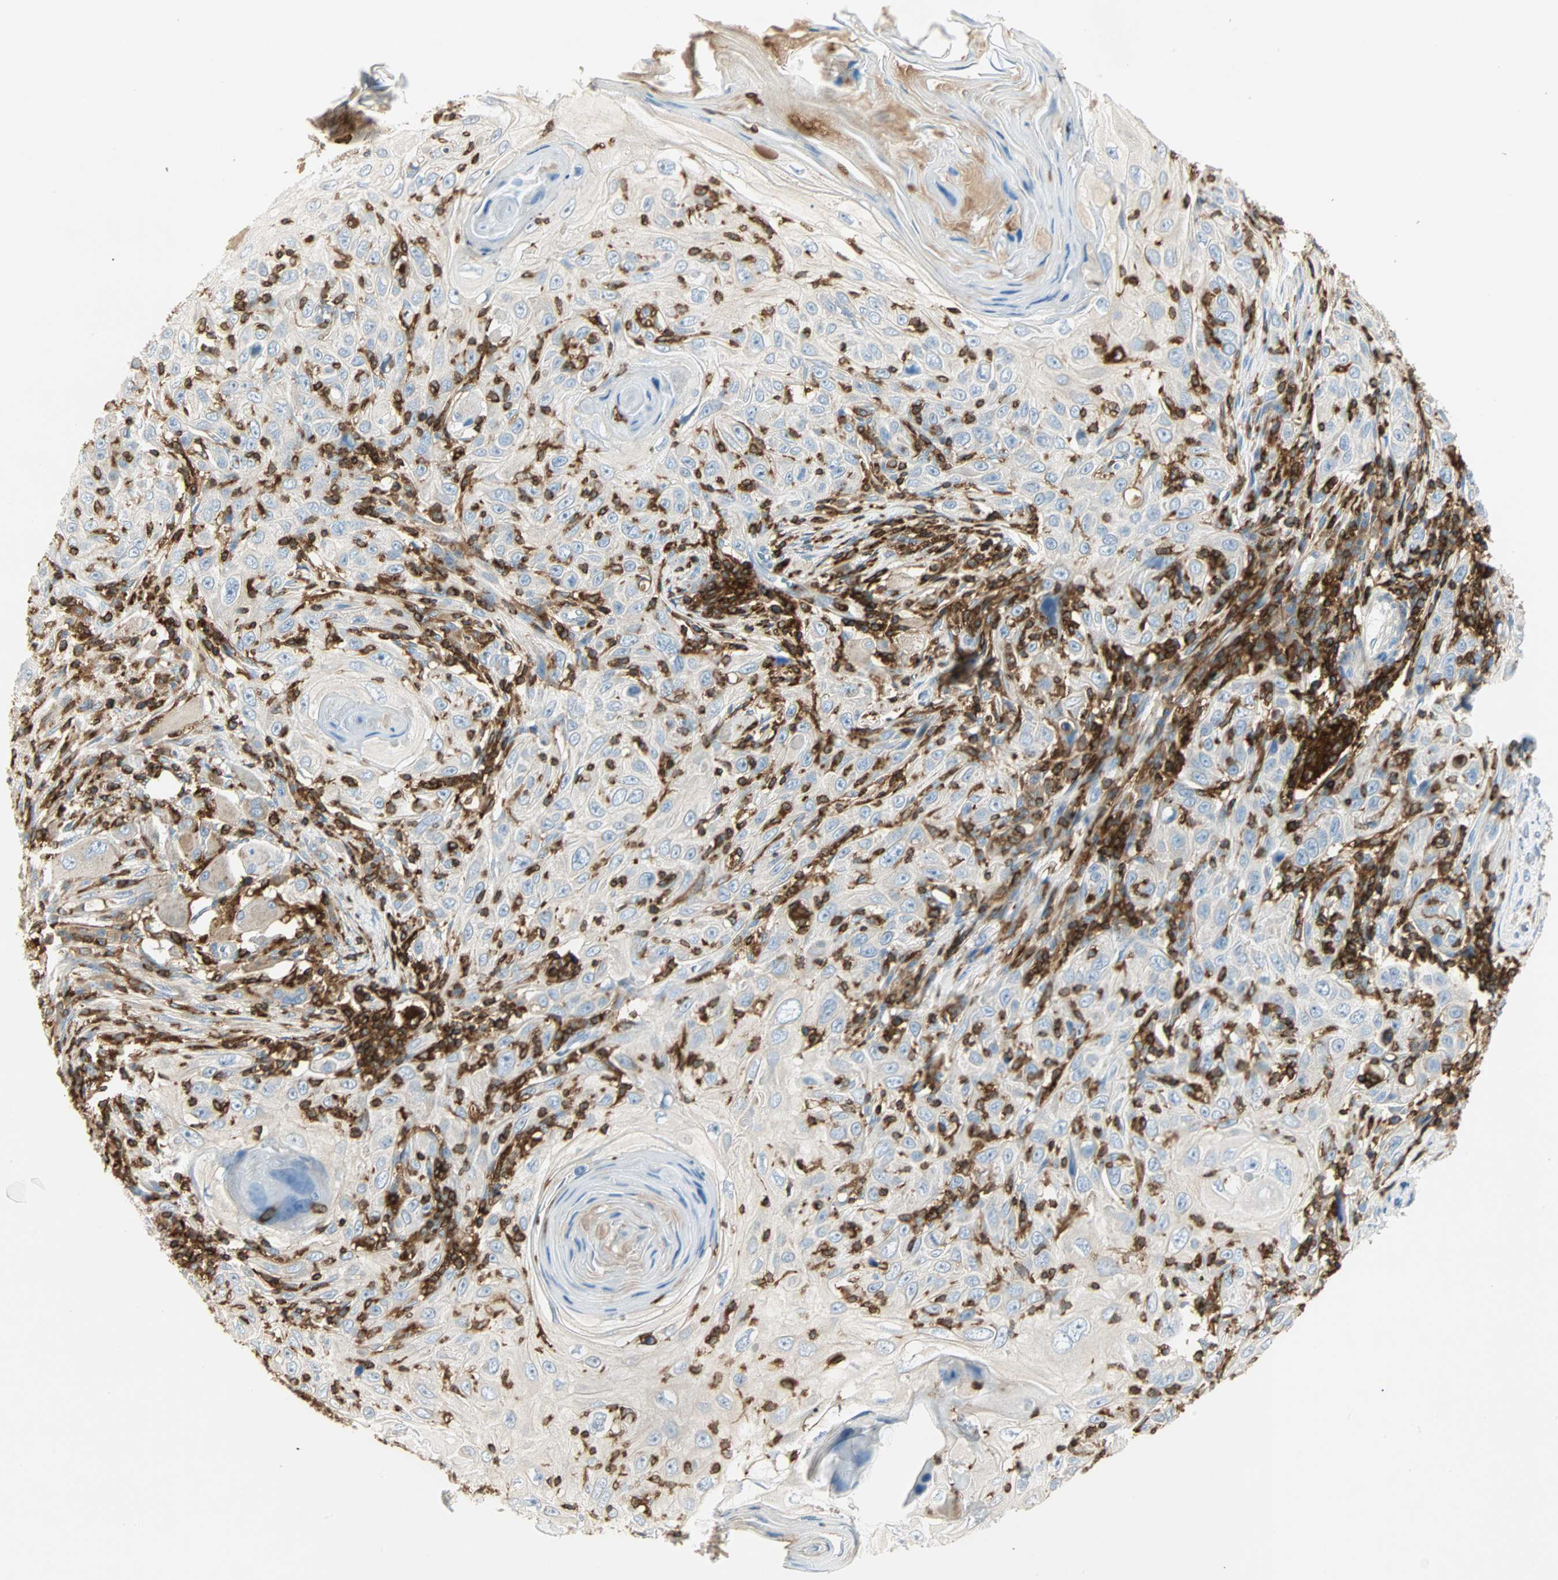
{"staining": {"intensity": "negative", "quantity": "none", "location": "none"}, "tissue": "skin cancer", "cell_type": "Tumor cells", "image_type": "cancer", "snomed": [{"axis": "morphology", "description": "Squamous cell carcinoma, NOS"}, {"axis": "topography", "description": "Skin"}], "caption": "This is an immunohistochemistry histopathology image of squamous cell carcinoma (skin). There is no staining in tumor cells.", "gene": "FMNL1", "patient": {"sex": "female", "age": 88}}